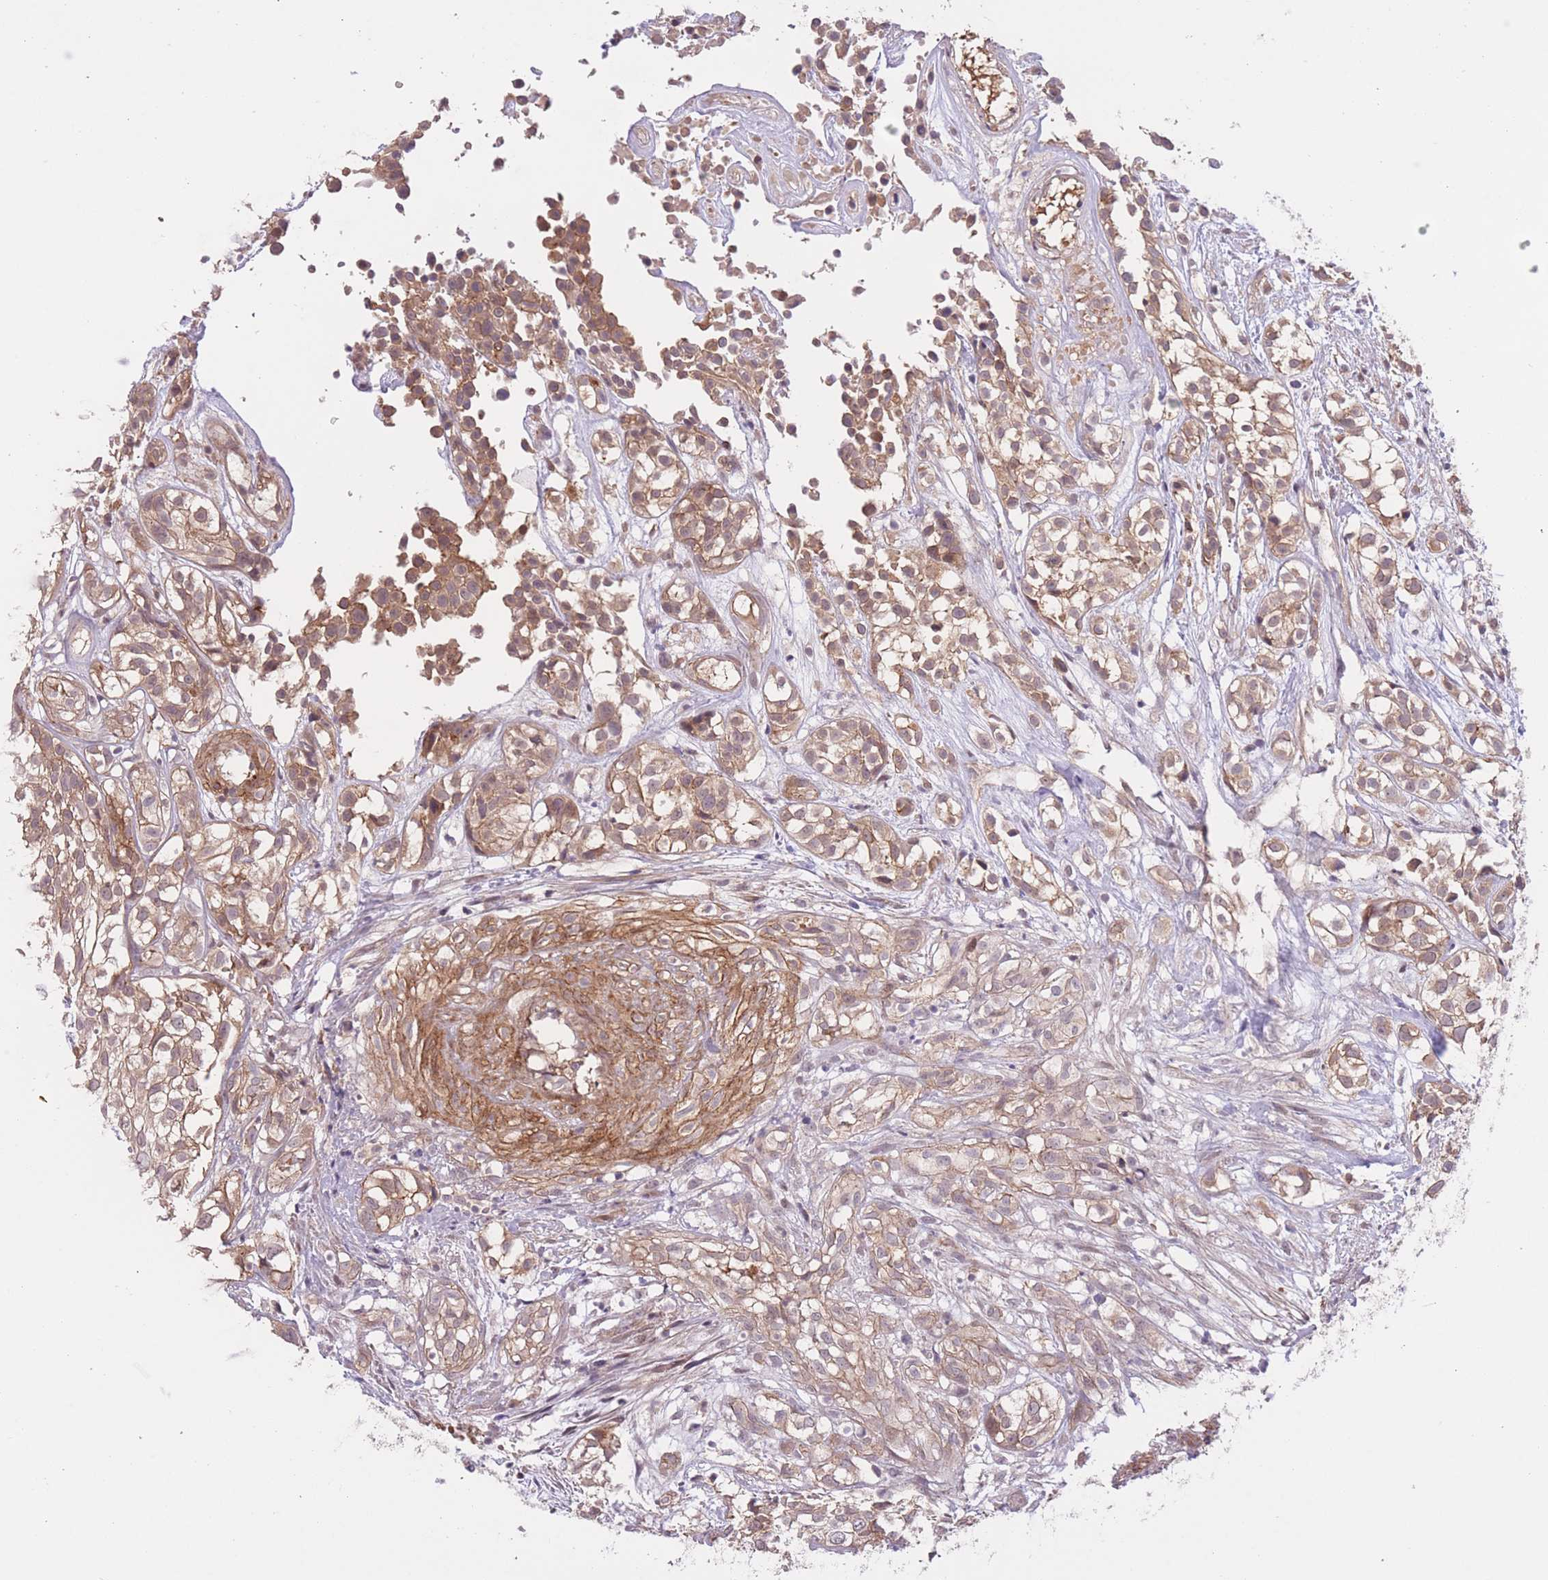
{"staining": {"intensity": "moderate", "quantity": ">75%", "location": "cytoplasmic/membranous"}, "tissue": "urothelial cancer", "cell_type": "Tumor cells", "image_type": "cancer", "snomed": [{"axis": "morphology", "description": "Urothelial carcinoma, High grade"}, {"axis": "topography", "description": "Urinary bladder"}], "caption": "Protein expression by immunohistochemistry exhibits moderate cytoplasmic/membranous expression in approximately >75% of tumor cells in urothelial cancer. (Stains: DAB (3,3'-diaminobenzidine) in brown, nuclei in blue, Microscopy: brightfield microscopy at high magnification).", "gene": "FUT5", "patient": {"sex": "male", "age": 56}}